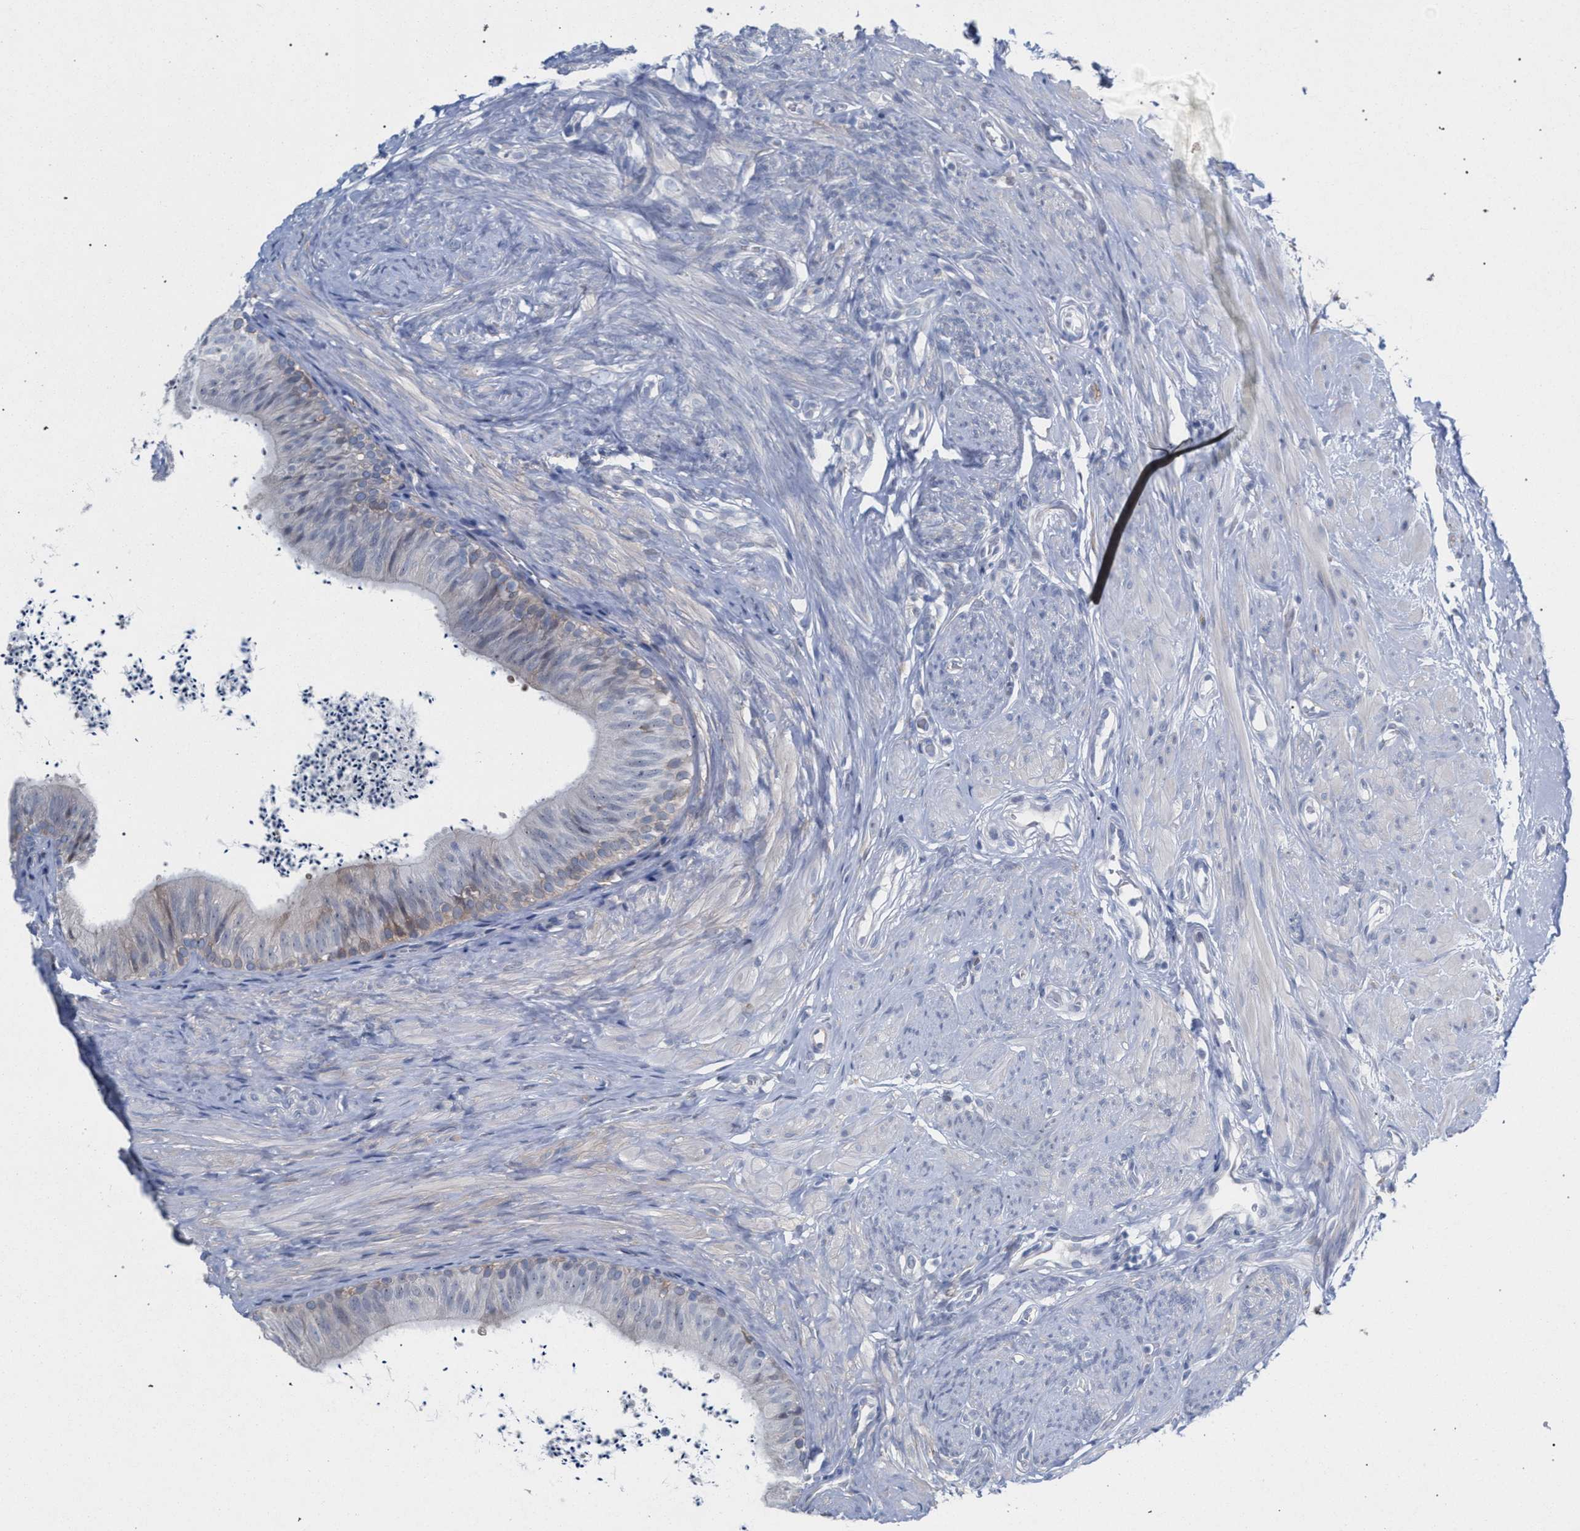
{"staining": {"intensity": "moderate", "quantity": "<25%", "location": "cytoplasmic/membranous"}, "tissue": "epididymis", "cell_type": "Glandular cells", "image_type": "normal", "snomed": [{"axis": "morphology", "description": "Normal tissue, NOS"}, {"axis": "topography", "description": "Epididymis"}], "caption": "A brown stain highlights moderate cytoplasmic/membranous positivity of a protein in glandular cells of unremarkable epididymis. The staining was performed using DAB (3,3'-diaminobenzidine), with brown indicating positive protein expression. Nuclei are stained blue with hematoxylin.", "gene": "FHOD3", "patient": {"sex": "male", "age": 56}}